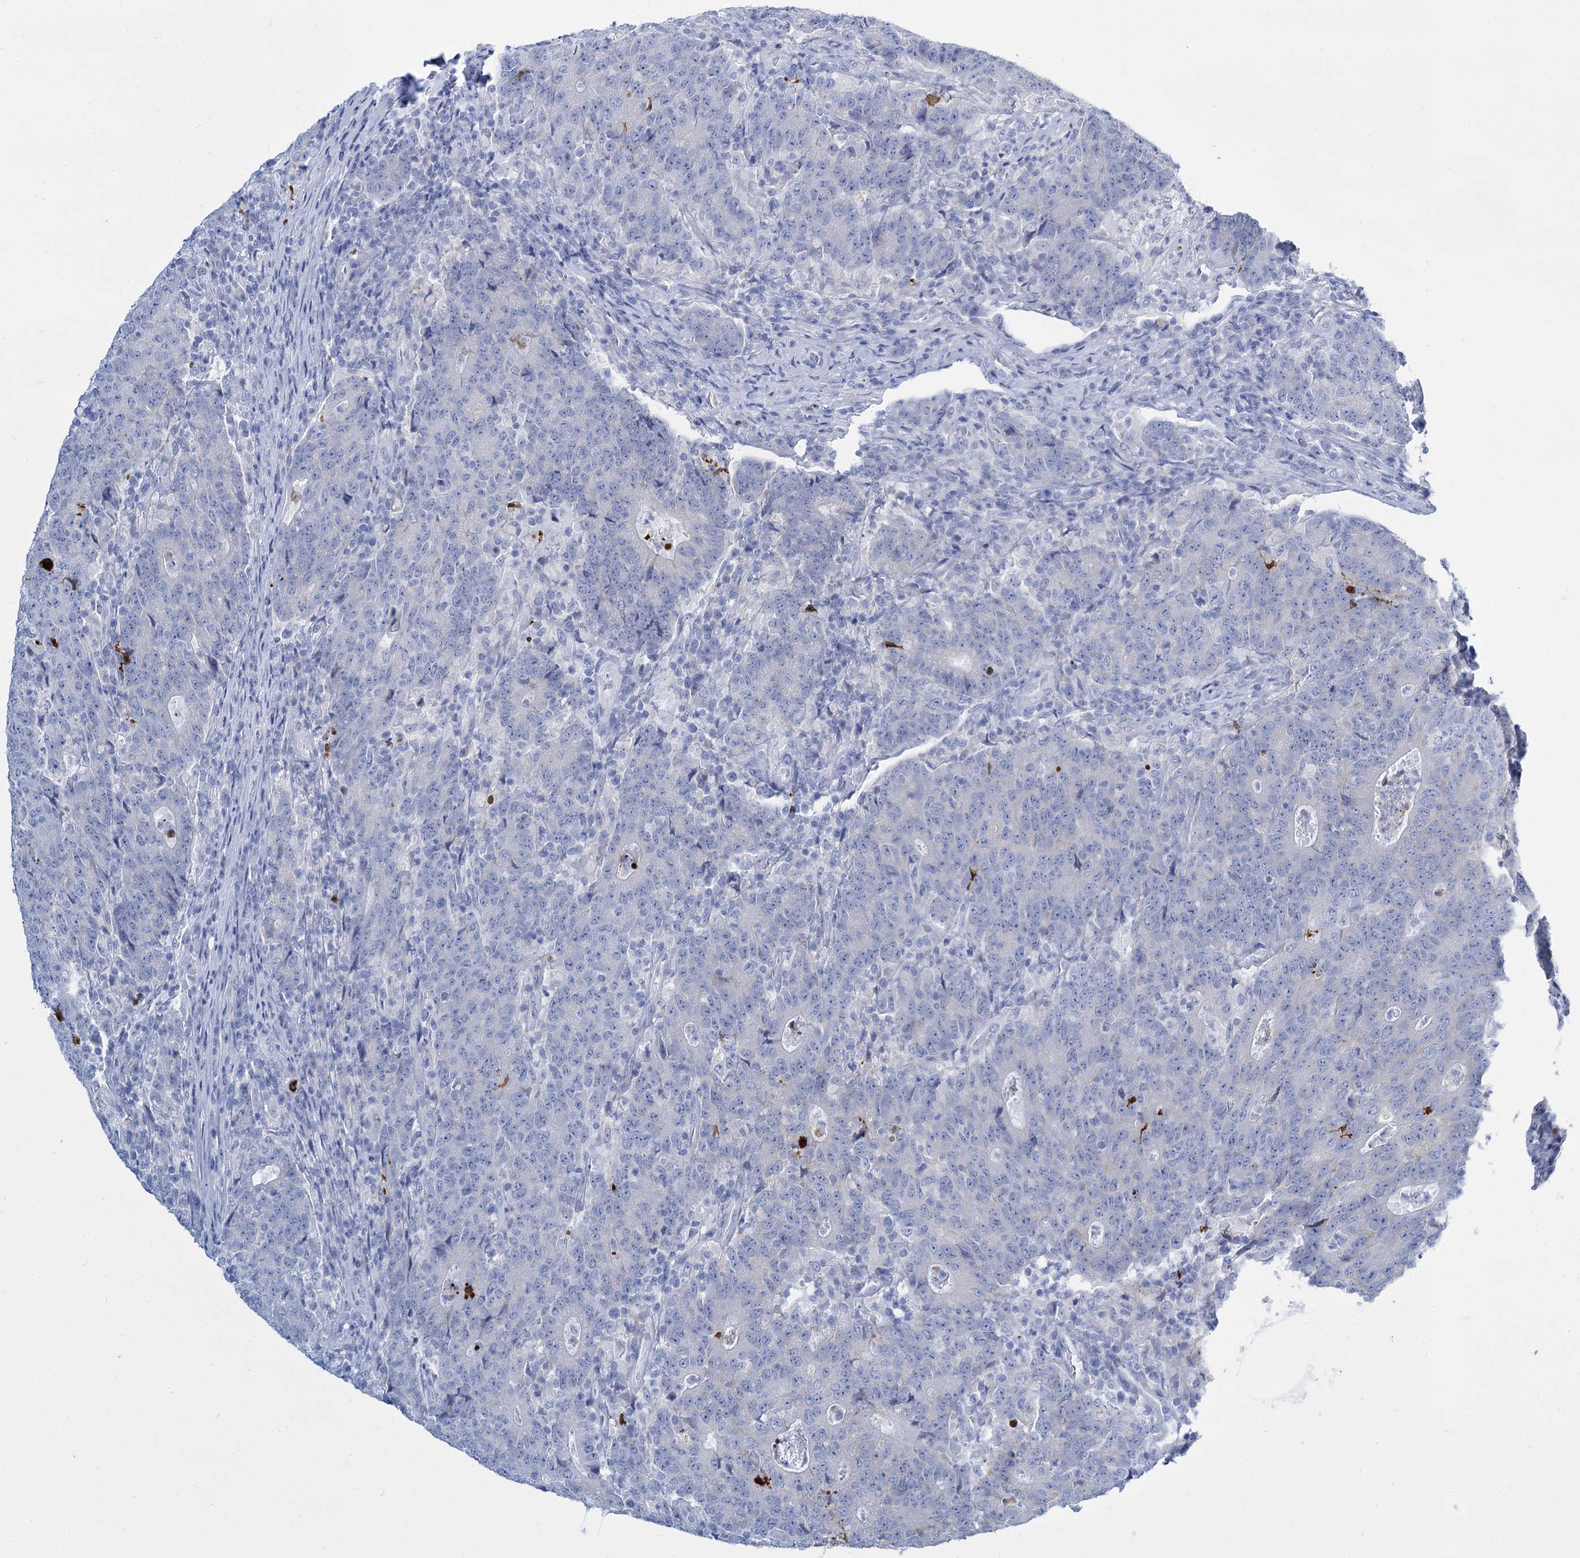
{"staining": {"intensity": "negative", "quantity": "none", "location": "none"}, "tissue": "colorectal cancer", "cell_type": "Tumor cells", "image_type": "cancer", "snomed": [{"axis": "morphology", "description": "Adenocarcinoma, NOS"}, {"axis": "topography", "description": "Colon"}], "caption": "This image is of colorectal cancer (adenocarcinoma) stained with immunohistochemistry (IHC) to label a protein in brown with the nuclei are counter-stained blue. There is no expression in tumor cells. (DAB (3,3'-diaminobenzidine) immunohistochemistry, high magnification).", "gene": "TRIM77", "patient": {"sex": "female", "age": 75}}